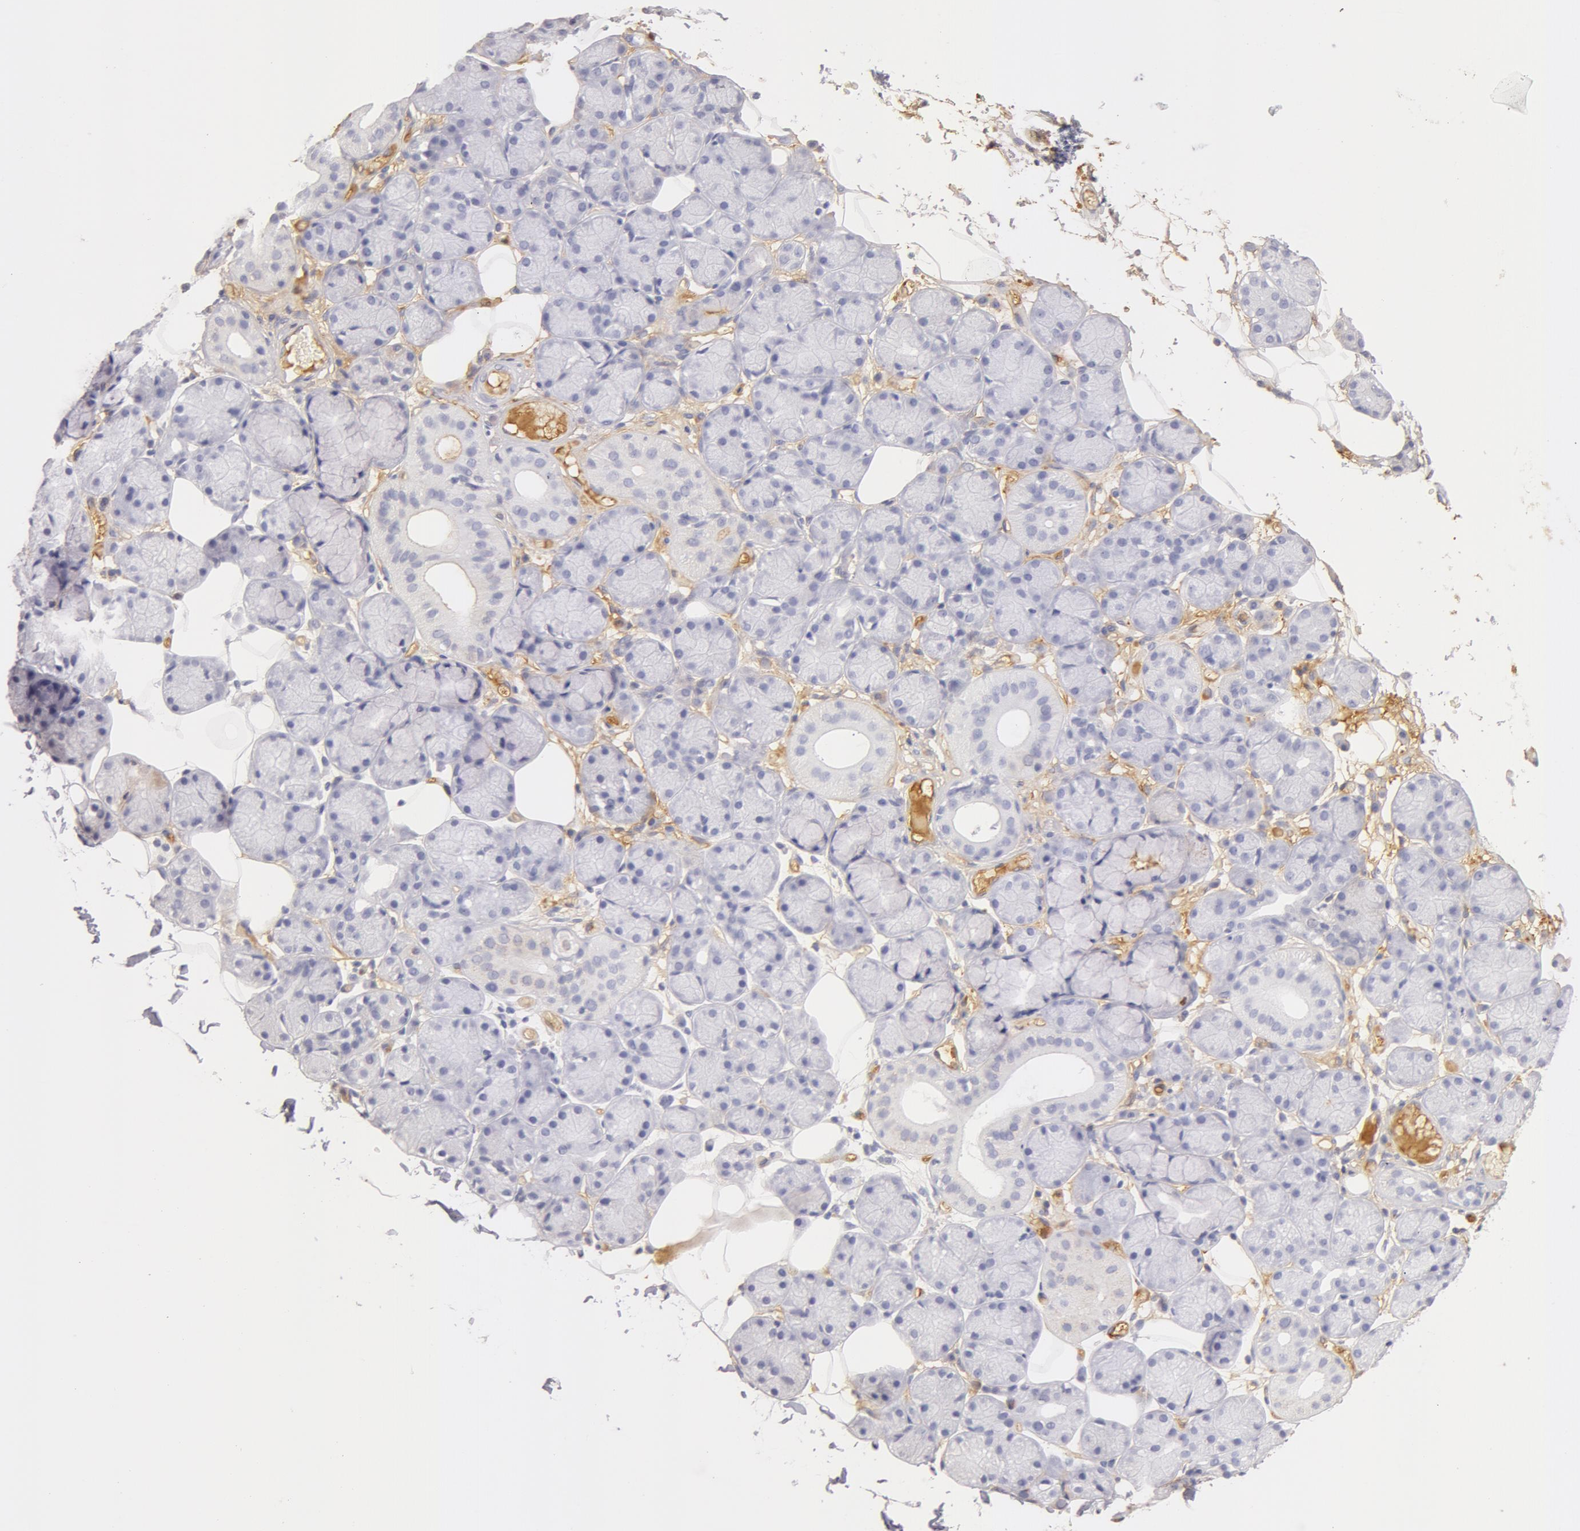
{"staining": {"intensity": "negative", "quantity": "none", "location": "none"}, "tissue": "salivary gland", "cell_type": "Glandular cells", "image_type": "normal", "snomed": [{"axis": "morphology", "description": "Normal tissue, NOS"}, {"axis": "topography", "description": "Salivary gland"}], "caption": "High power microscopy histopathology image of an immunohistochemistry micrograph of benign salivary gland, revealing no significant expression in glandular cells.", "gene": "GC", "patient": {"sex": "male", "age": 54}}